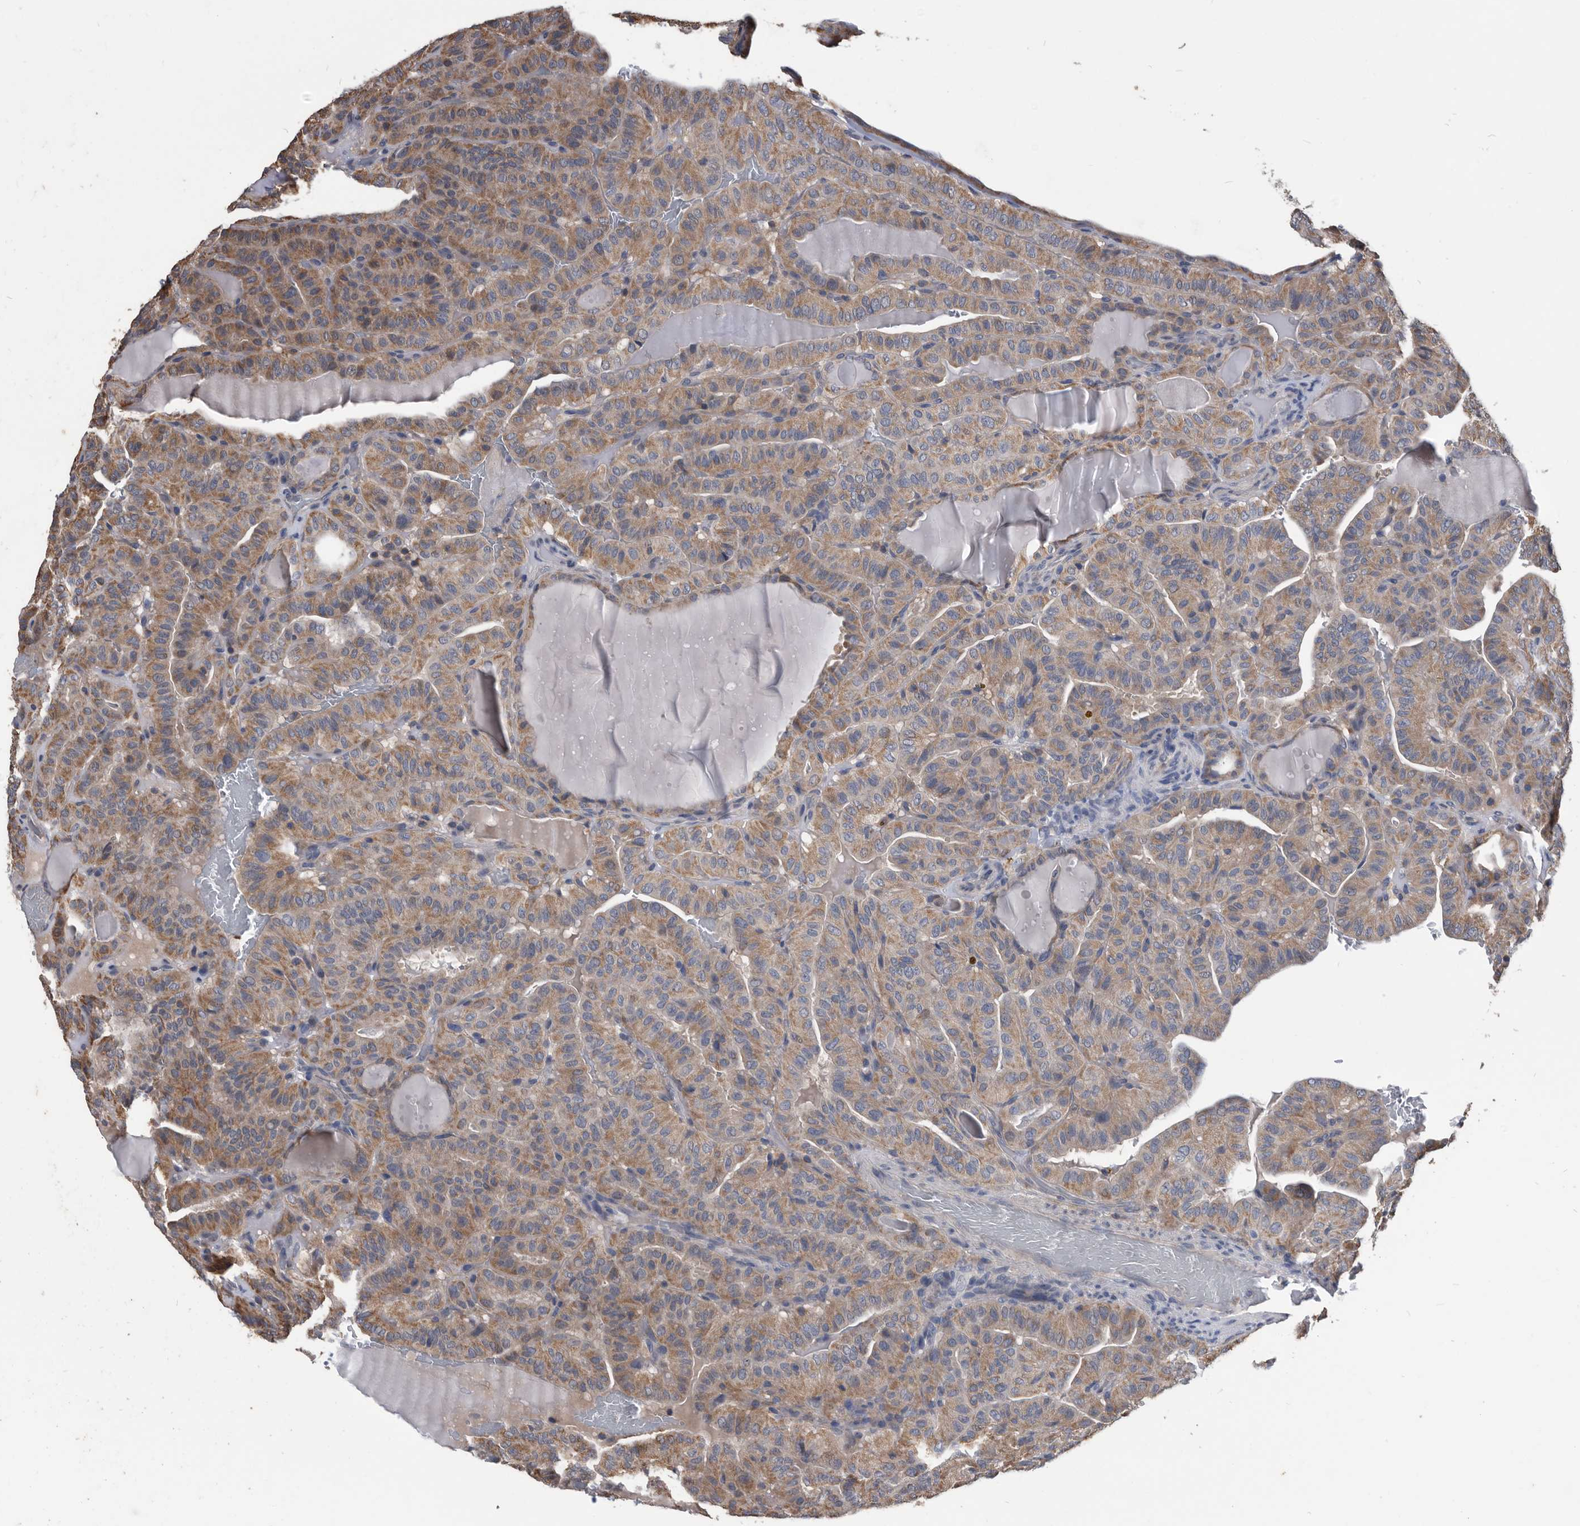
{"staining": {"intensity": "moderate", "quantity": ">75%", "location": "cytoplasmic/membranous"}, "tissue": "thyroid cancer", "cell_type": "Tumor cells", "image_type": "cancer", "snomed": [{"axis": "morphology", "description": "Papillary adenocarcinoma, NOS"}, {"axis": "topography", "description": "Thyroid gland"}], "caption": "Thyroid cancer tissue shows moderate cytoplasmic/membranous expression in about >75% of tumor cells", "gene": "NRBP1", "patient": {"sex": "male", "age": 77}}